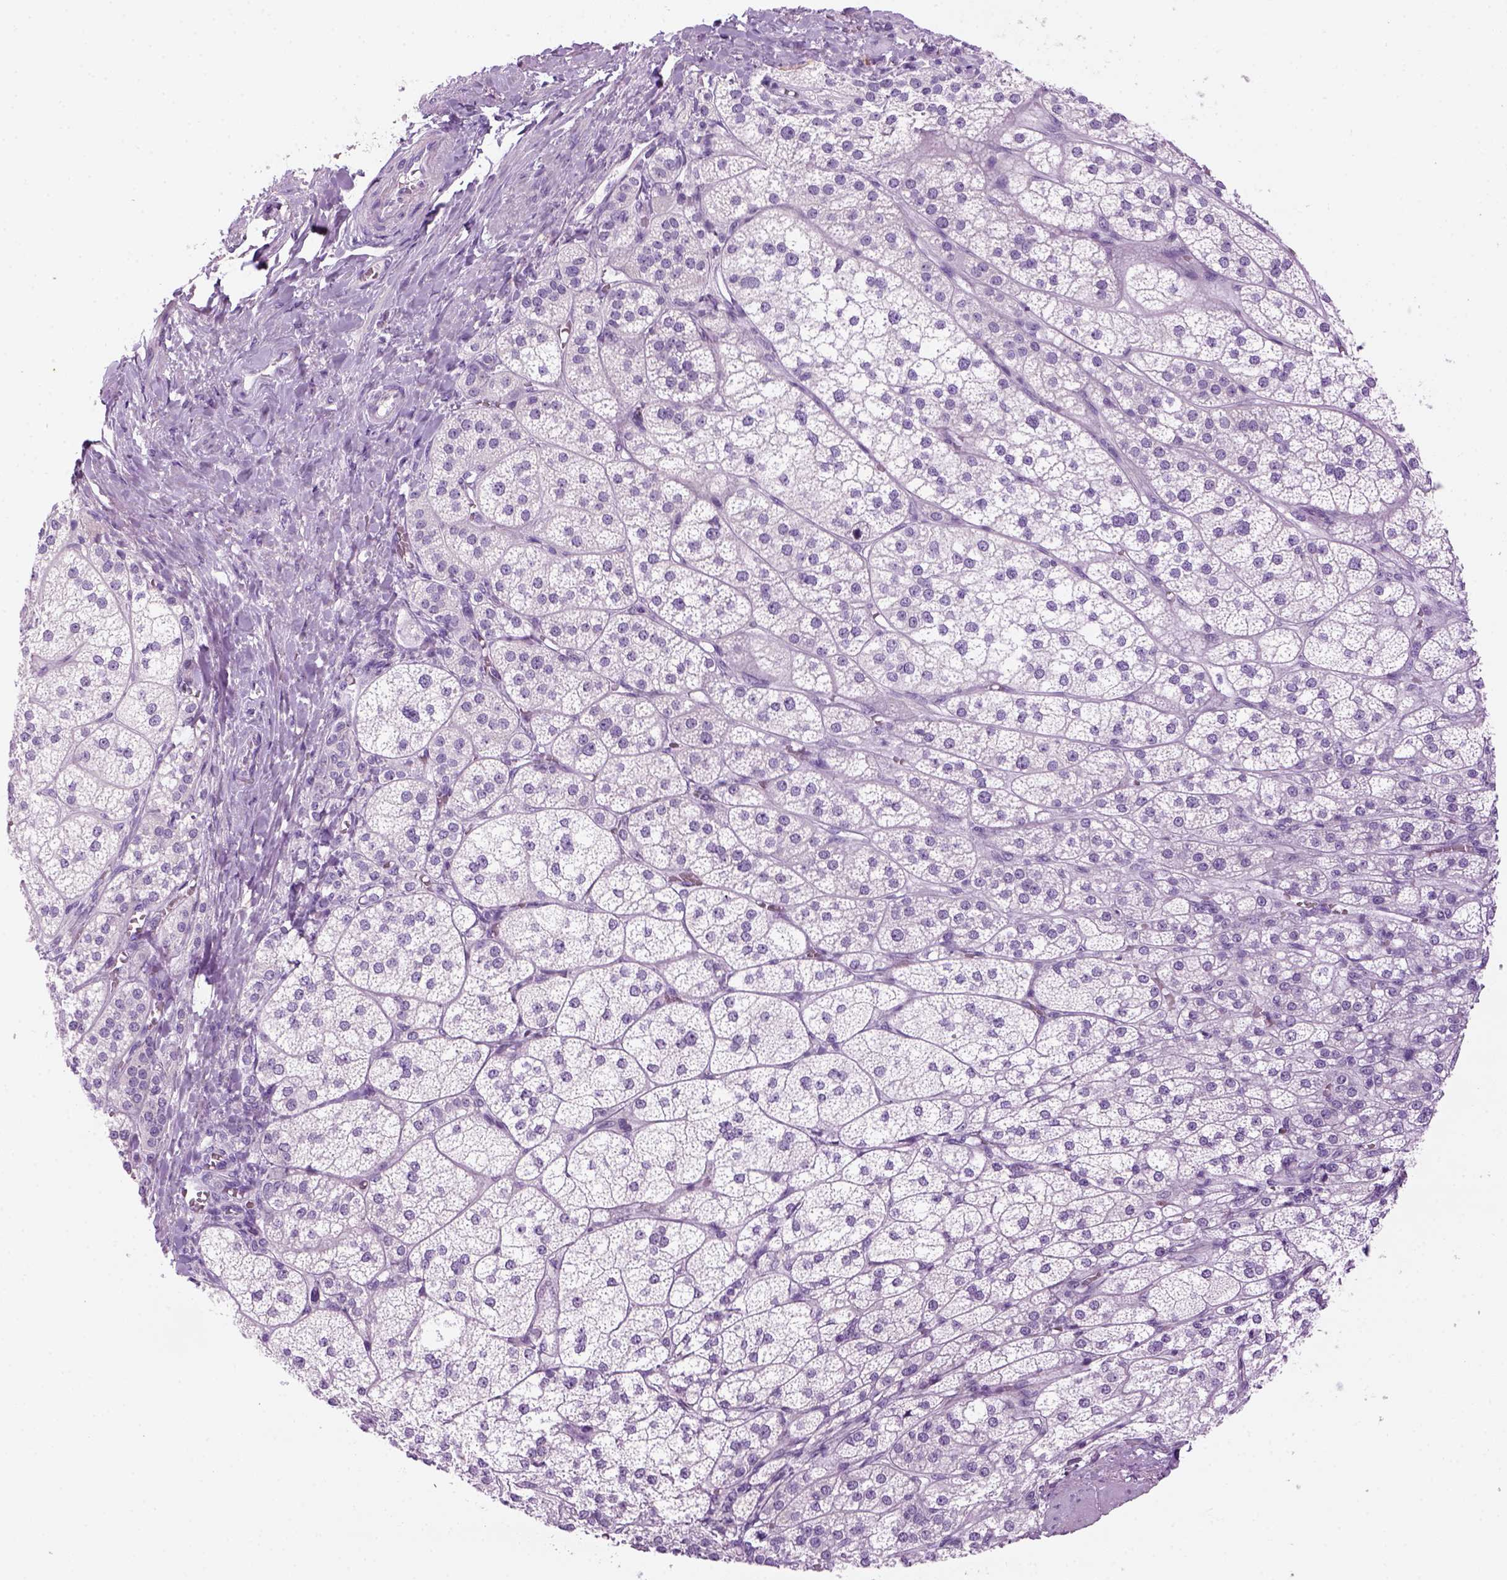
{"staining": {"intensity": "negative", "quantity": "none", "location": "none"}, "tissue": "adrenal gland", "cell_type": "Glandular cells", "image_type": "normal", "snomed": [{"axis": "morphology", "description": "Normal tissue, NOS"}, {"axis": "topography", "description": "Adrenal gland"}], "caption": "Adrenal gland was stained to show a protein in brown. There is no significant positivity in glandular cells. (Immunohistochemistry, brightfield microscopy, high magnification).", "gene": "DNAH11", "patient": {"sex": "female", "age": 60}}